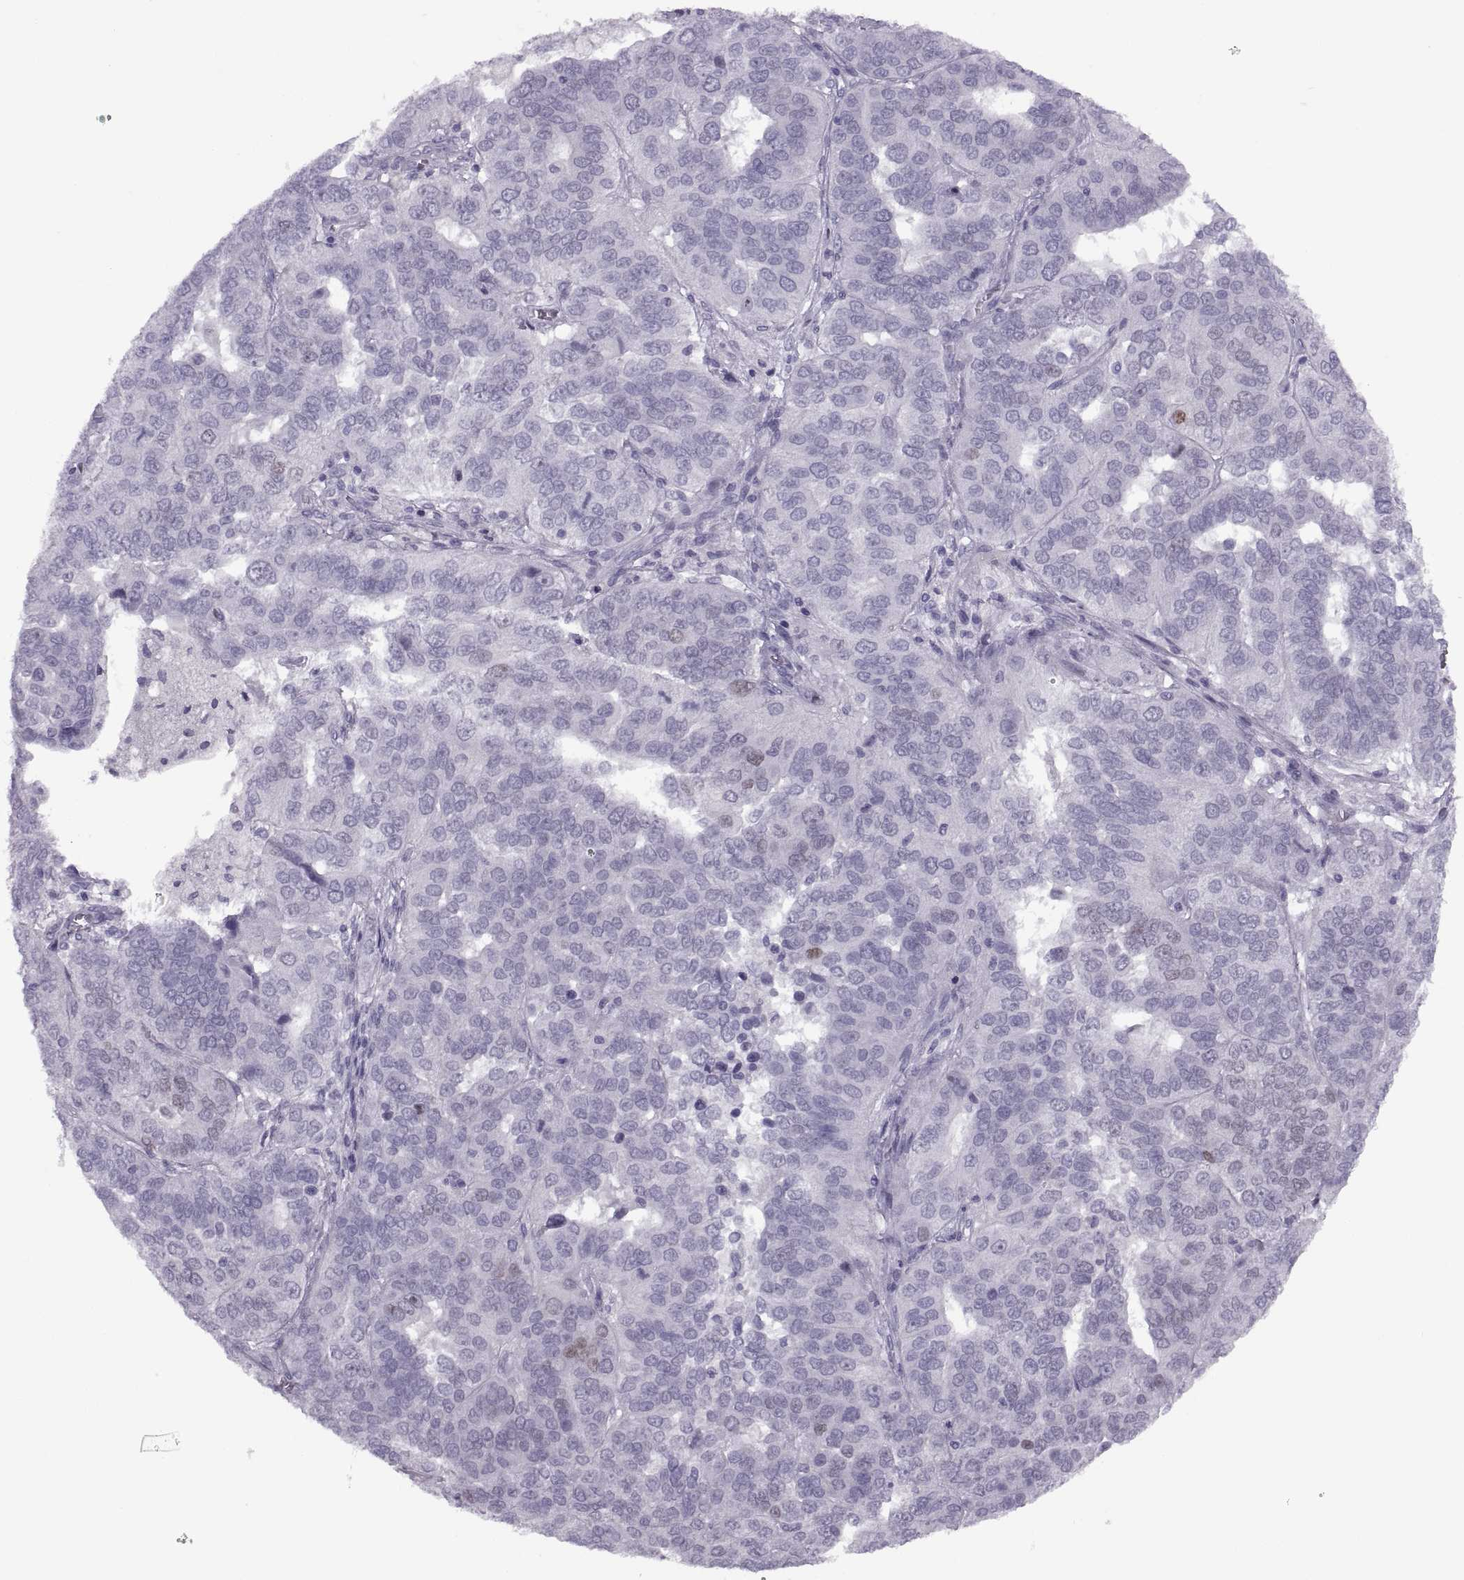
{"staining": {"intensity": "negative", "quantity": "none", "location": "none"}, "tissue": "ovarian cancer", "cell_type": "Tumor cells", "image_type": "cancer", "snomed": [{"axis": "morphology", "description": "Carcinoma, endometroid"}, {"axis": "topography", "description": "Soft tissue"}, {"axis": "topography", "description": "Ovary"}], "caption": "This is an immunohistochemistry image of human endometroid carcinoma (ovarian). There is no positivity in tumor cells.", "gene": "FAM24A", "patient": {"sex": "female", "age": 52}}